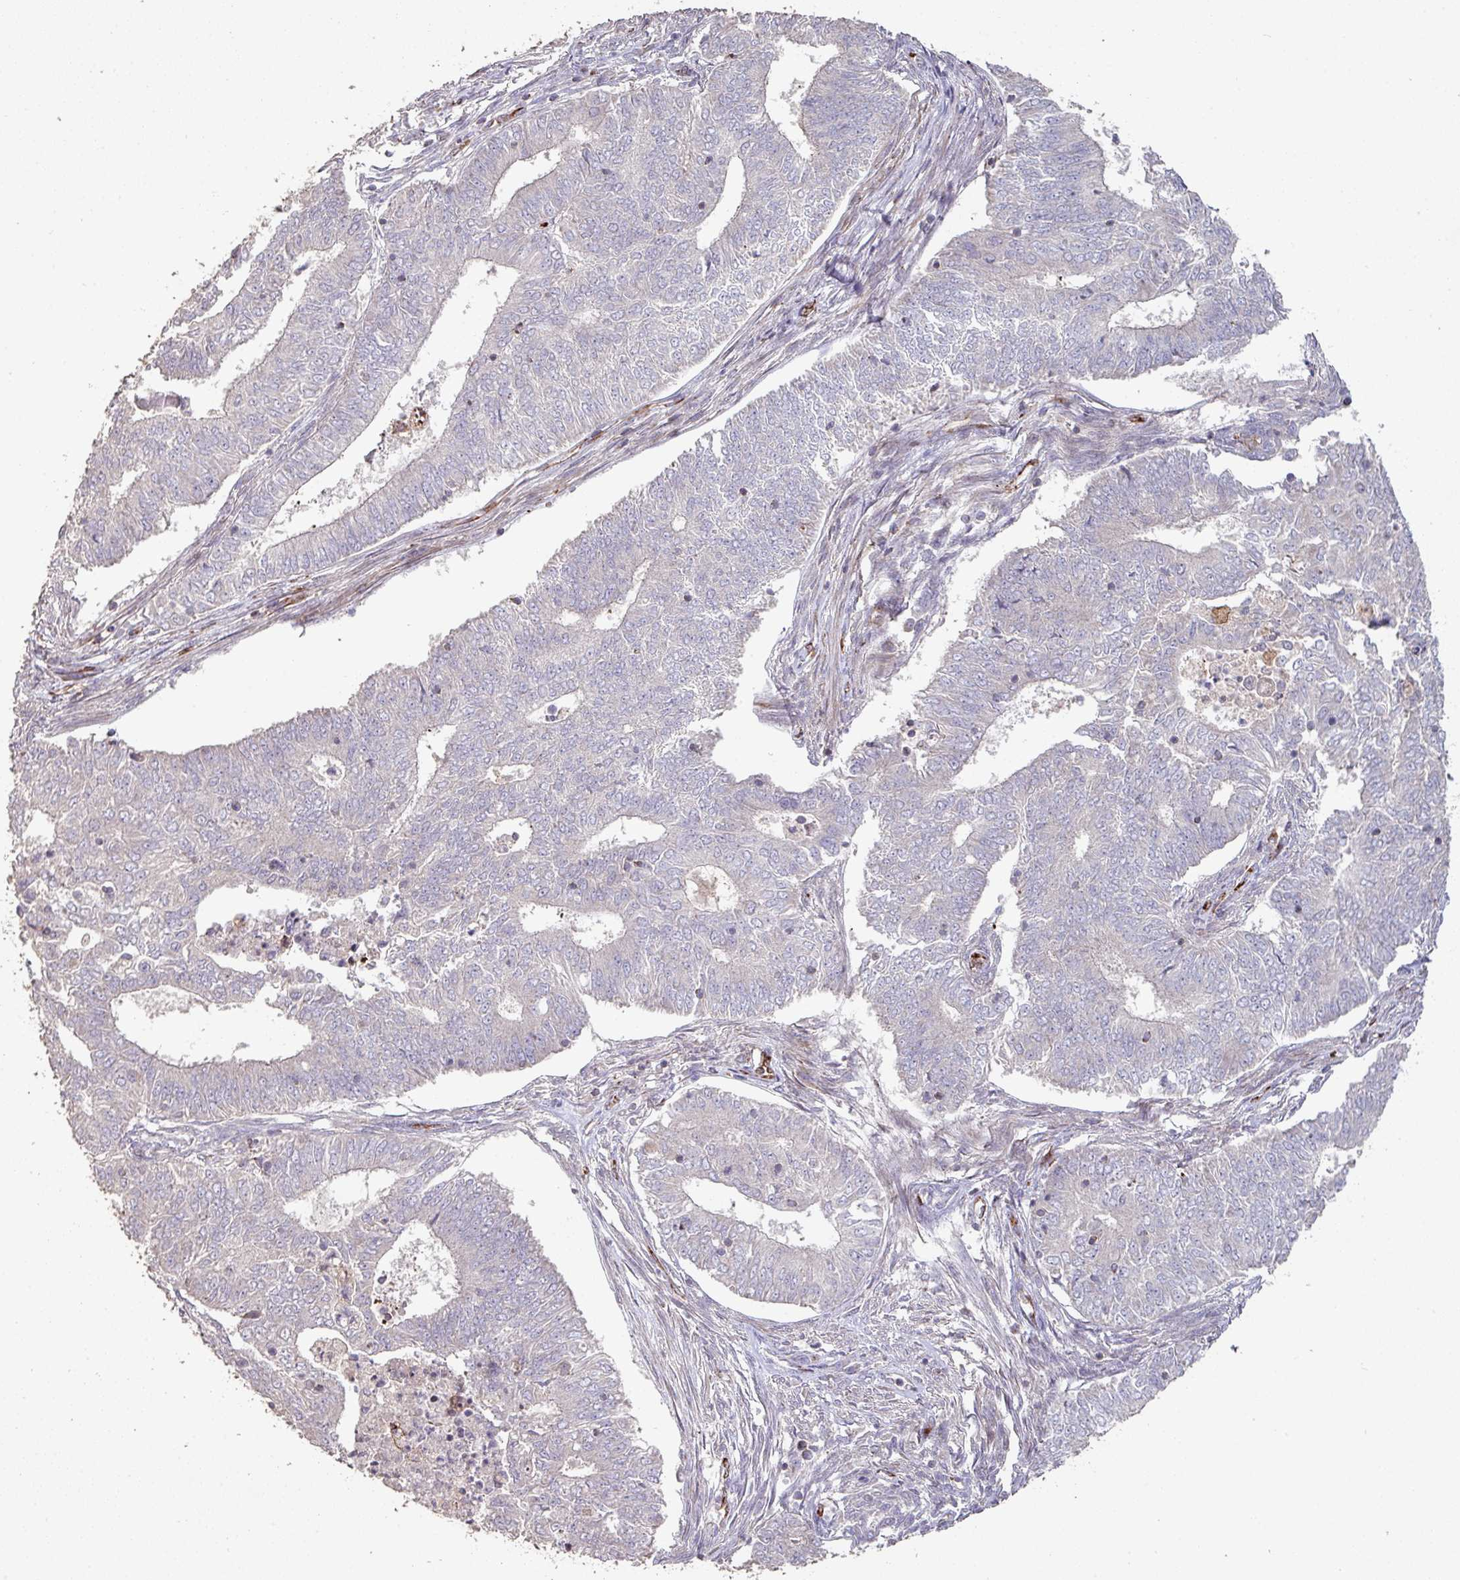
{"staining": {"intensity": "negative", "quantity": "none", "location": "none"}, "tissue": "endometrial cancer", "cell_type": "Tumor cells", "image_type": "cancer", "snomed": [{"axis": "morphology", "description": "Adenocarcinoma, NOS"}, {"axis": "topography", "description": "Endometrium"}], "caption": "Immunohistochemical staining of human endometrial cancer (adenocarcinoma) displays no significant positivity in tumor cells.", "gene": "RPL23A", "patient": {"sex": "female", "age": 62}}